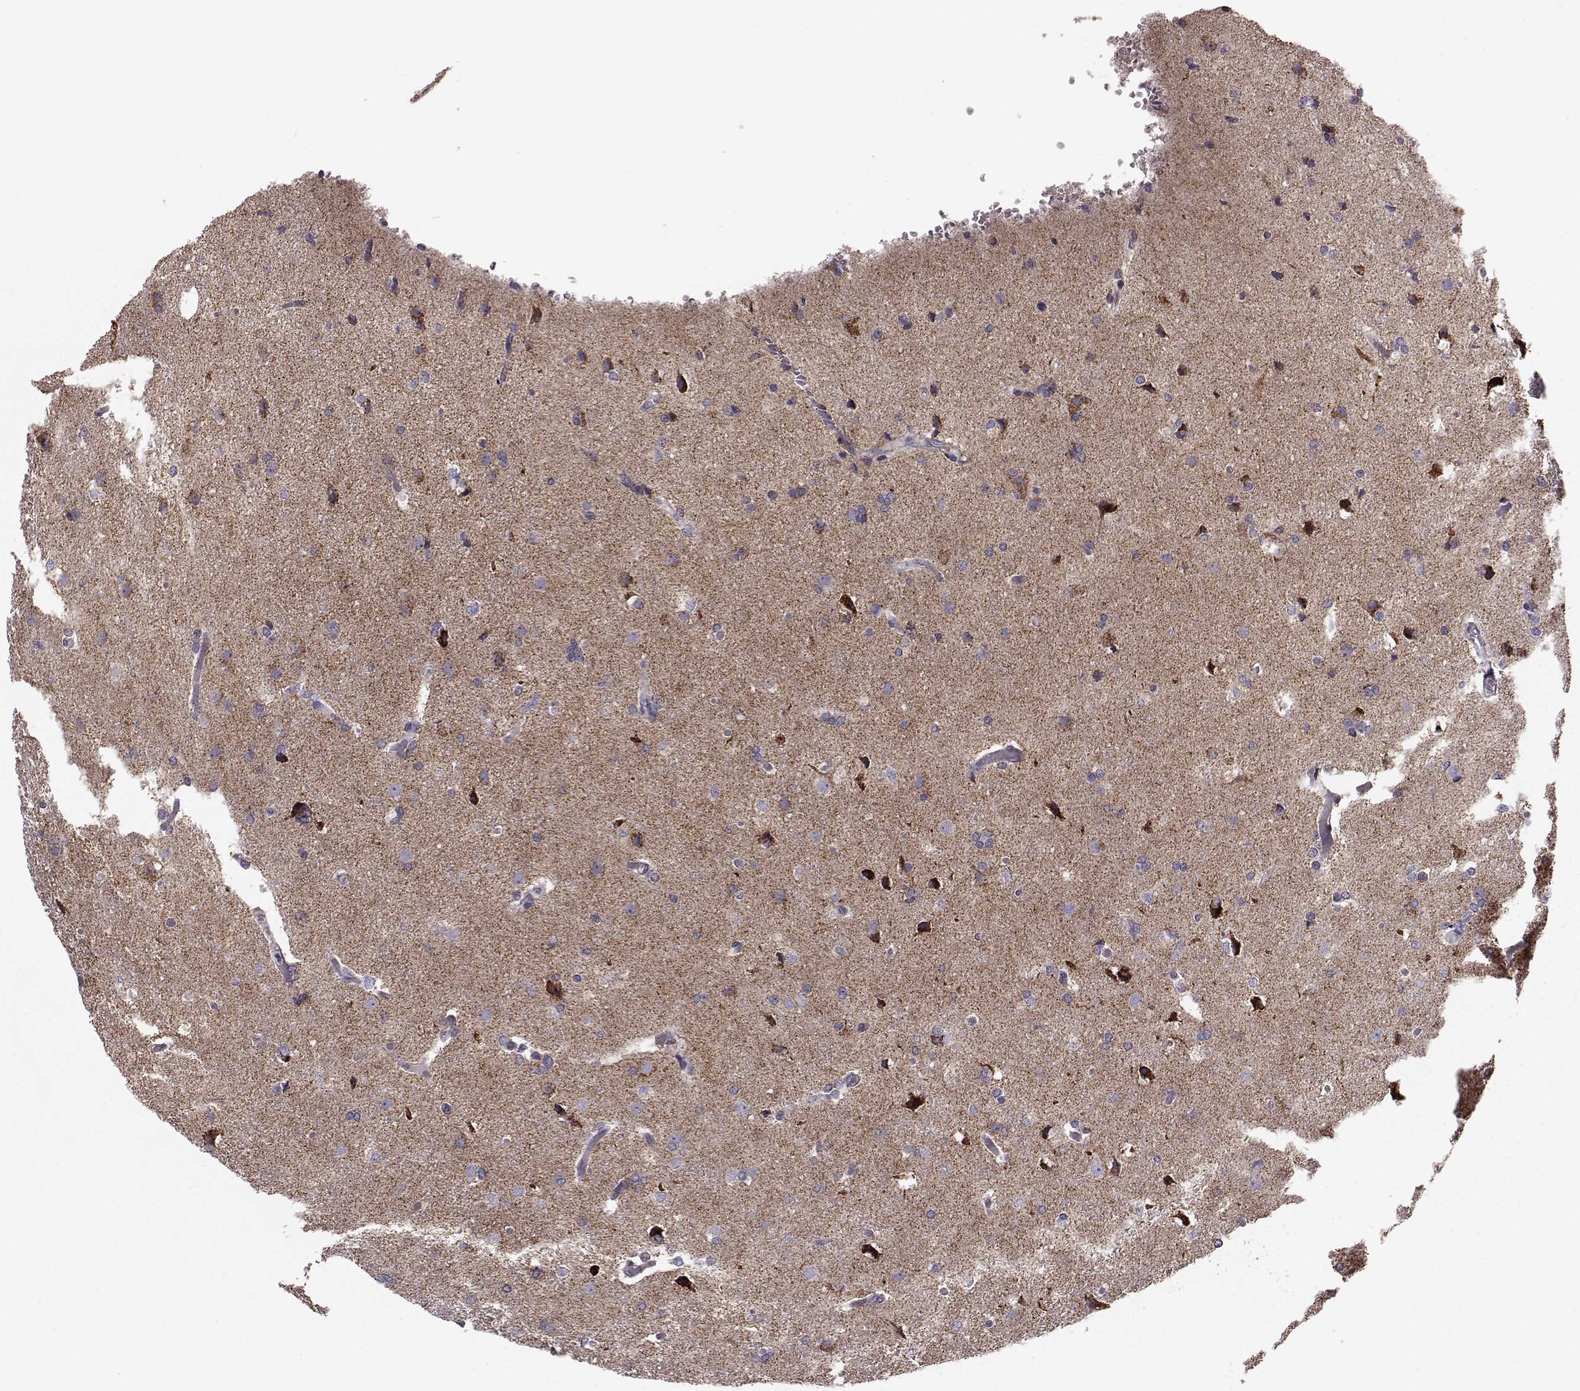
{"staining": {"intensity": "weak", "quantity": ">75%", "location": "cytoplasmic/membranous"}, "tissue": "glioma", "cell_type": "Tumor cells", "image_type": "cancer", "snomed": [{"axis": "morphology", "description": "Glioma, malignant, High grade"}, {"axis": "topography", "description": "Brain"}], "caption": "A photomicrograph of malignant glioma (high-grade) stained for a protein shows weak cytoplasmic/membranous brown staining in tumor cells.", "gene": "ATP5MF", "patient": {"sex": "male", "age": 68}}